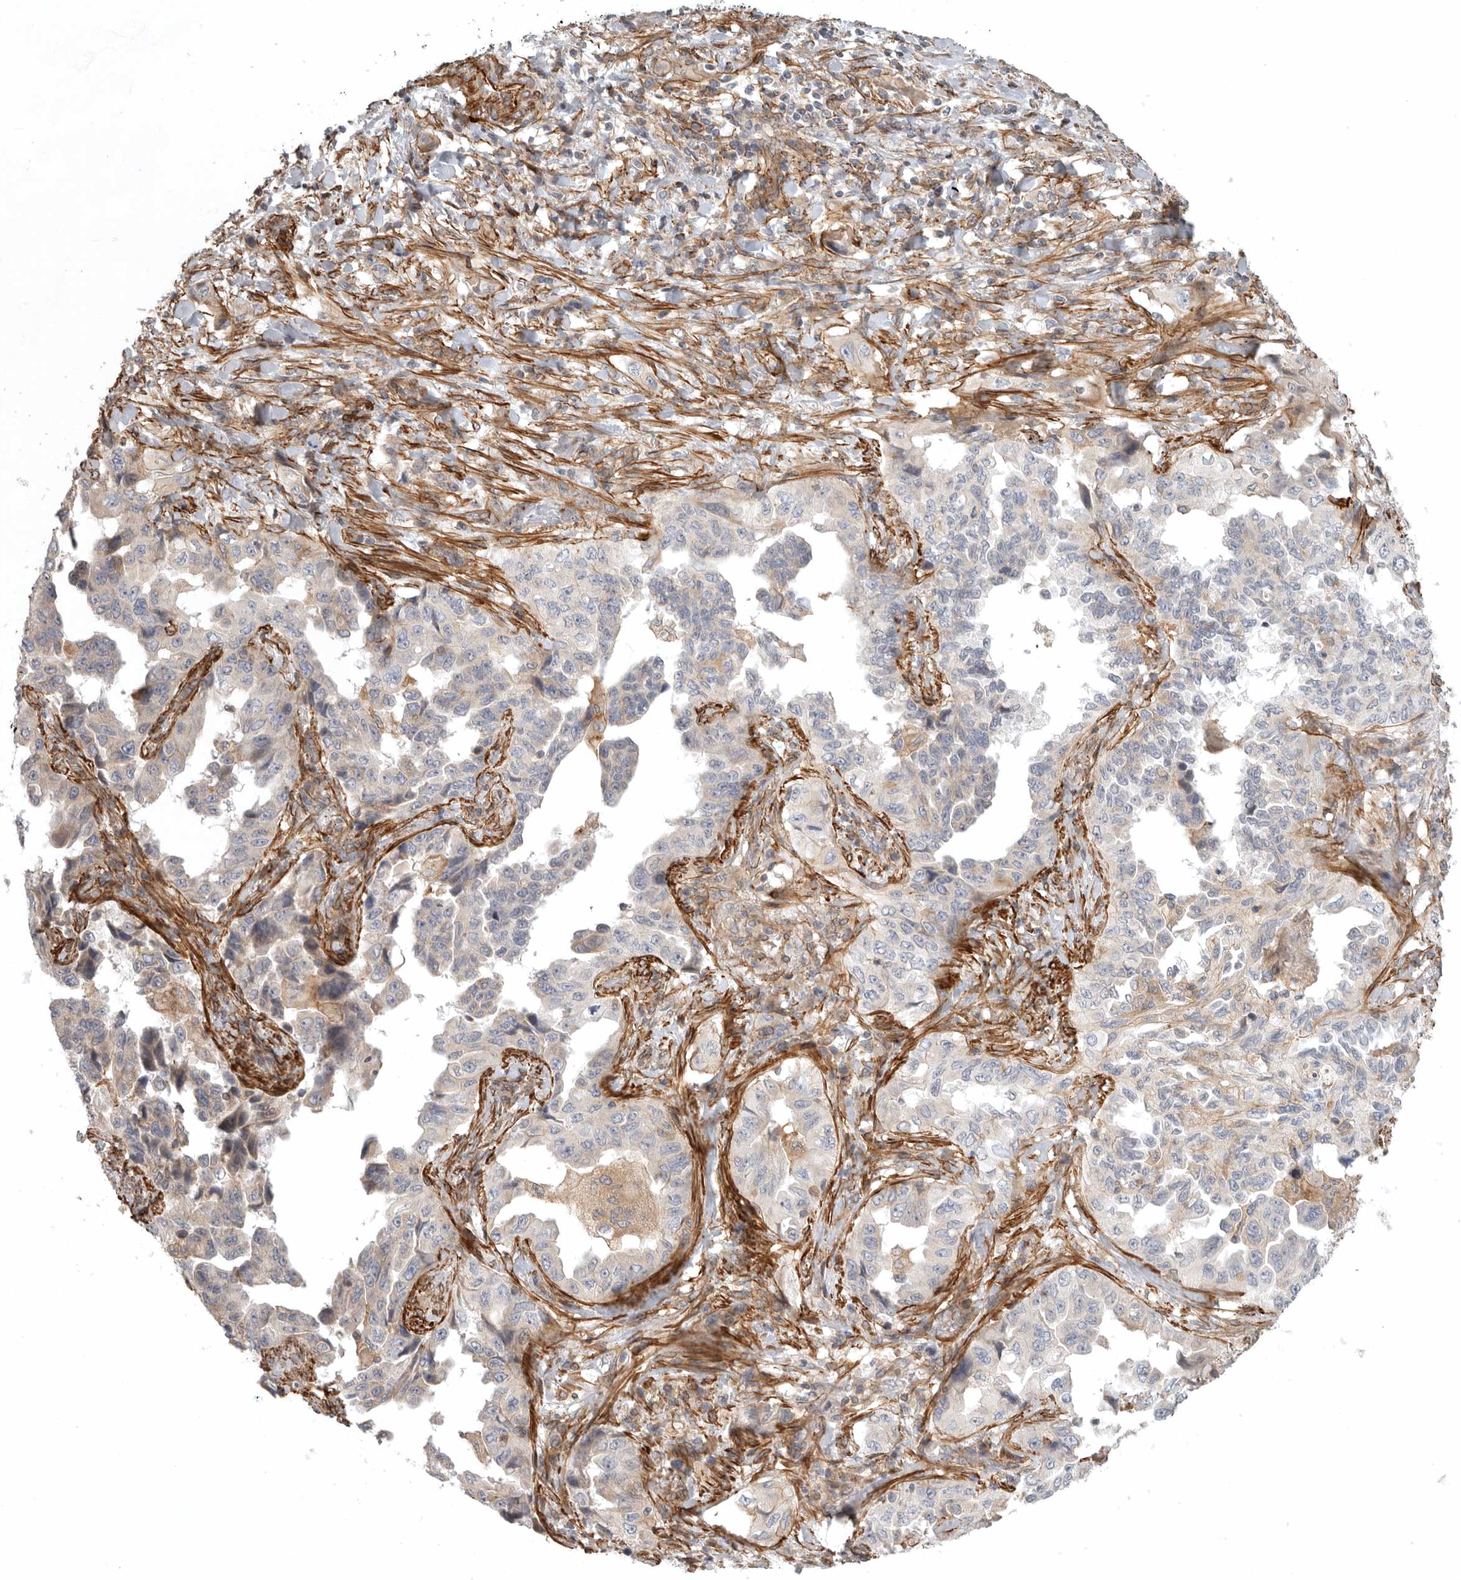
{"staining": {"intensity": "negative", "quantity": "none", "location": "none"}, "tissue": "lung cancer", "cell_type": "Tumor cells", "image_type": "cancer", "snomed": [{"axis": "morphology", "description": "Adenocarcinoma, NOS"}, {"axis": "topography", "description": "Lung"}], "caption": "The immunohistochemistry (IHC) photomicrograph has no significant positivity in tumor cells of adenocarcinoma (lung) tissue.", "gene": "LONRF1", "patient": {"sex": "female", "age": 51}}